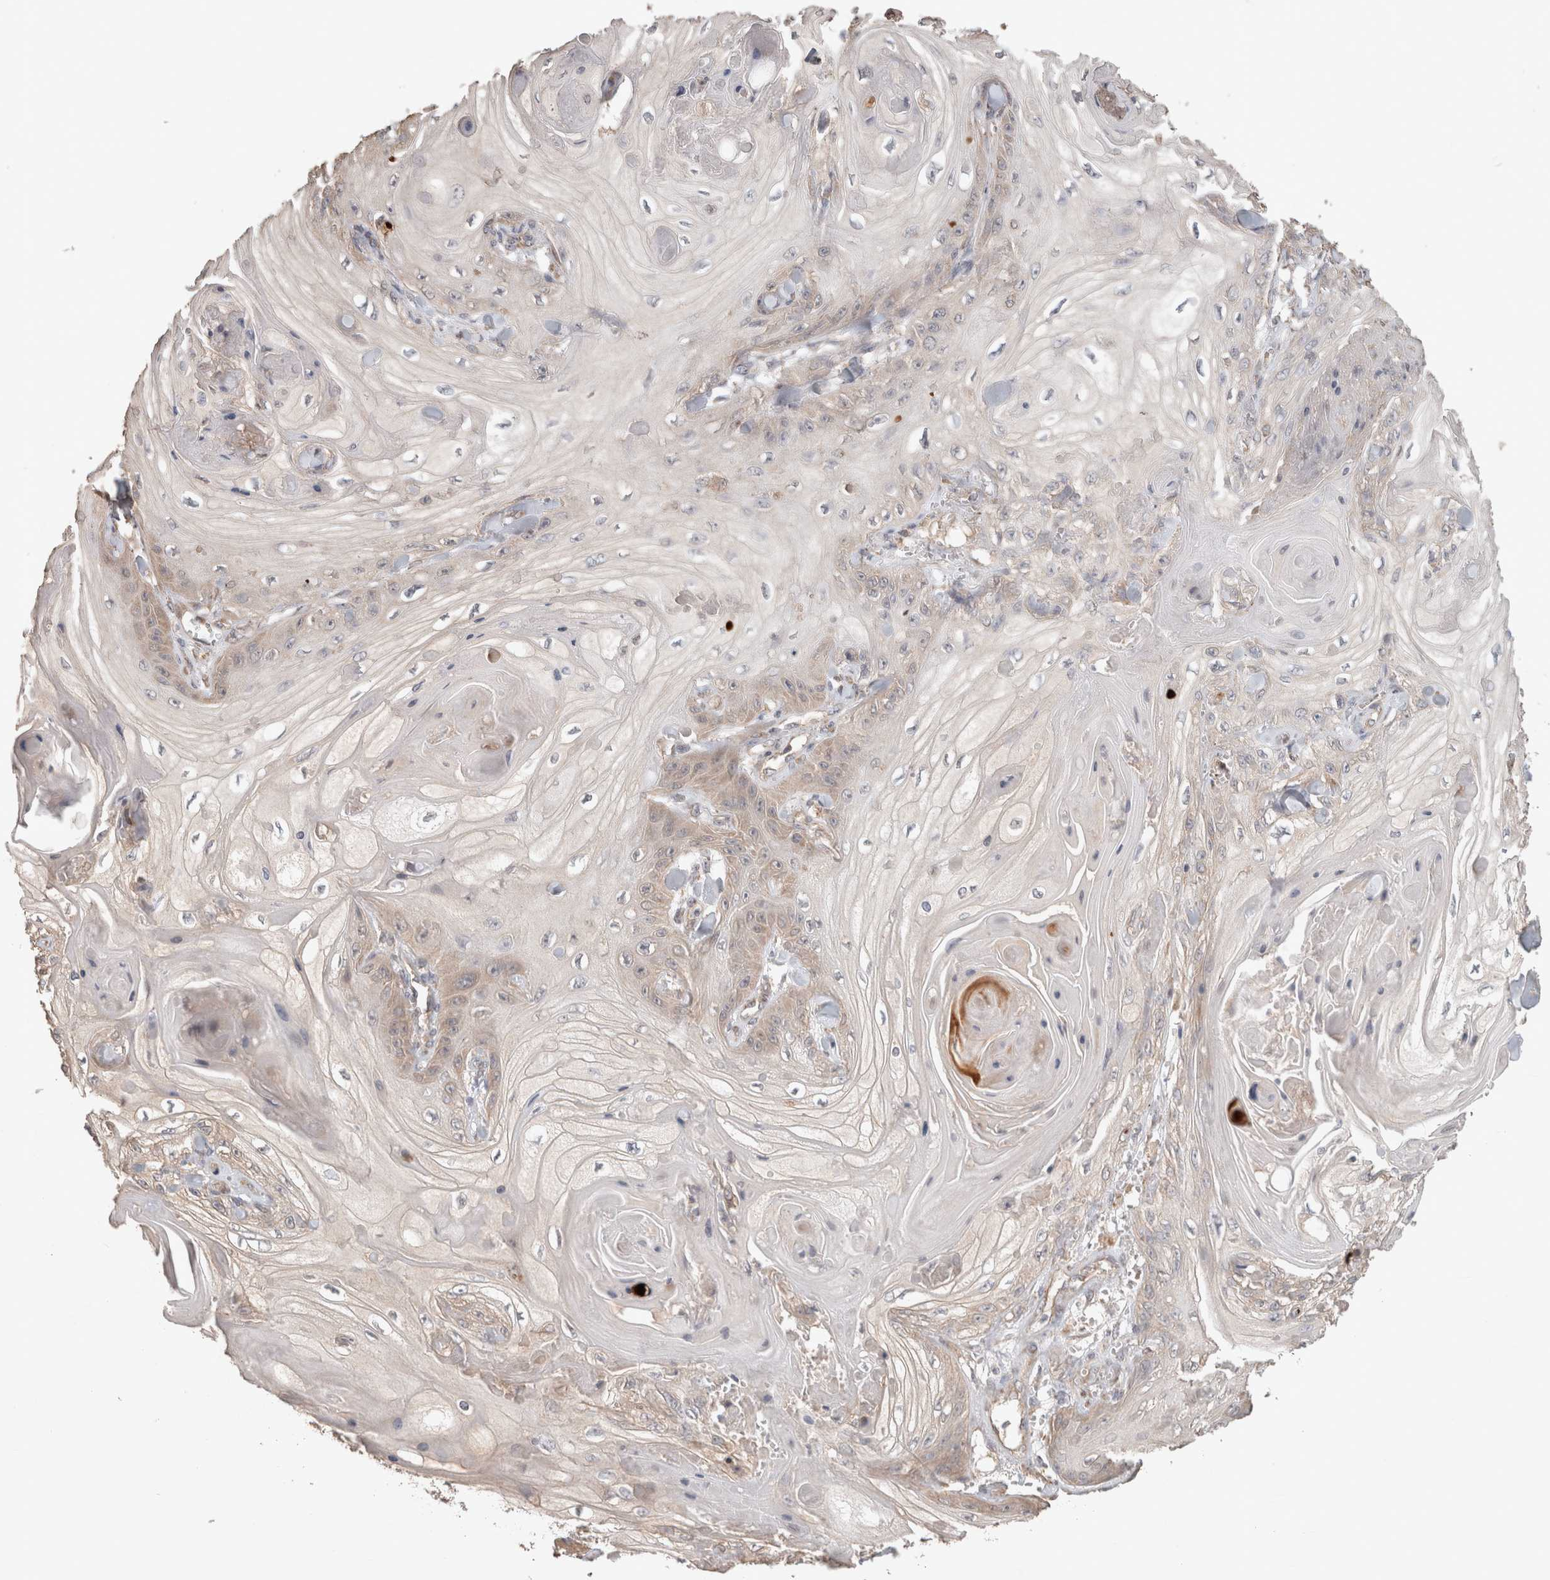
{"staining": {"intensity": "weak", "quantity": "<25%", "location": "cytoplasmic/membranous"}, "tissue": "skin cancer", "cell_type": "Tumor cells", "image_type": "cancer", "snomed": [{"axis": "morphology", "description": "Squamous cell carcinoma, NOS"}, {"axis": "topography", "description": "Skin"}], "caption": "Skin cancer stained for a protein using immunohistochemistry reveals no staining tumor cells.", "gene": "HROB", "patient": {"sex": "male", "age": 74}}